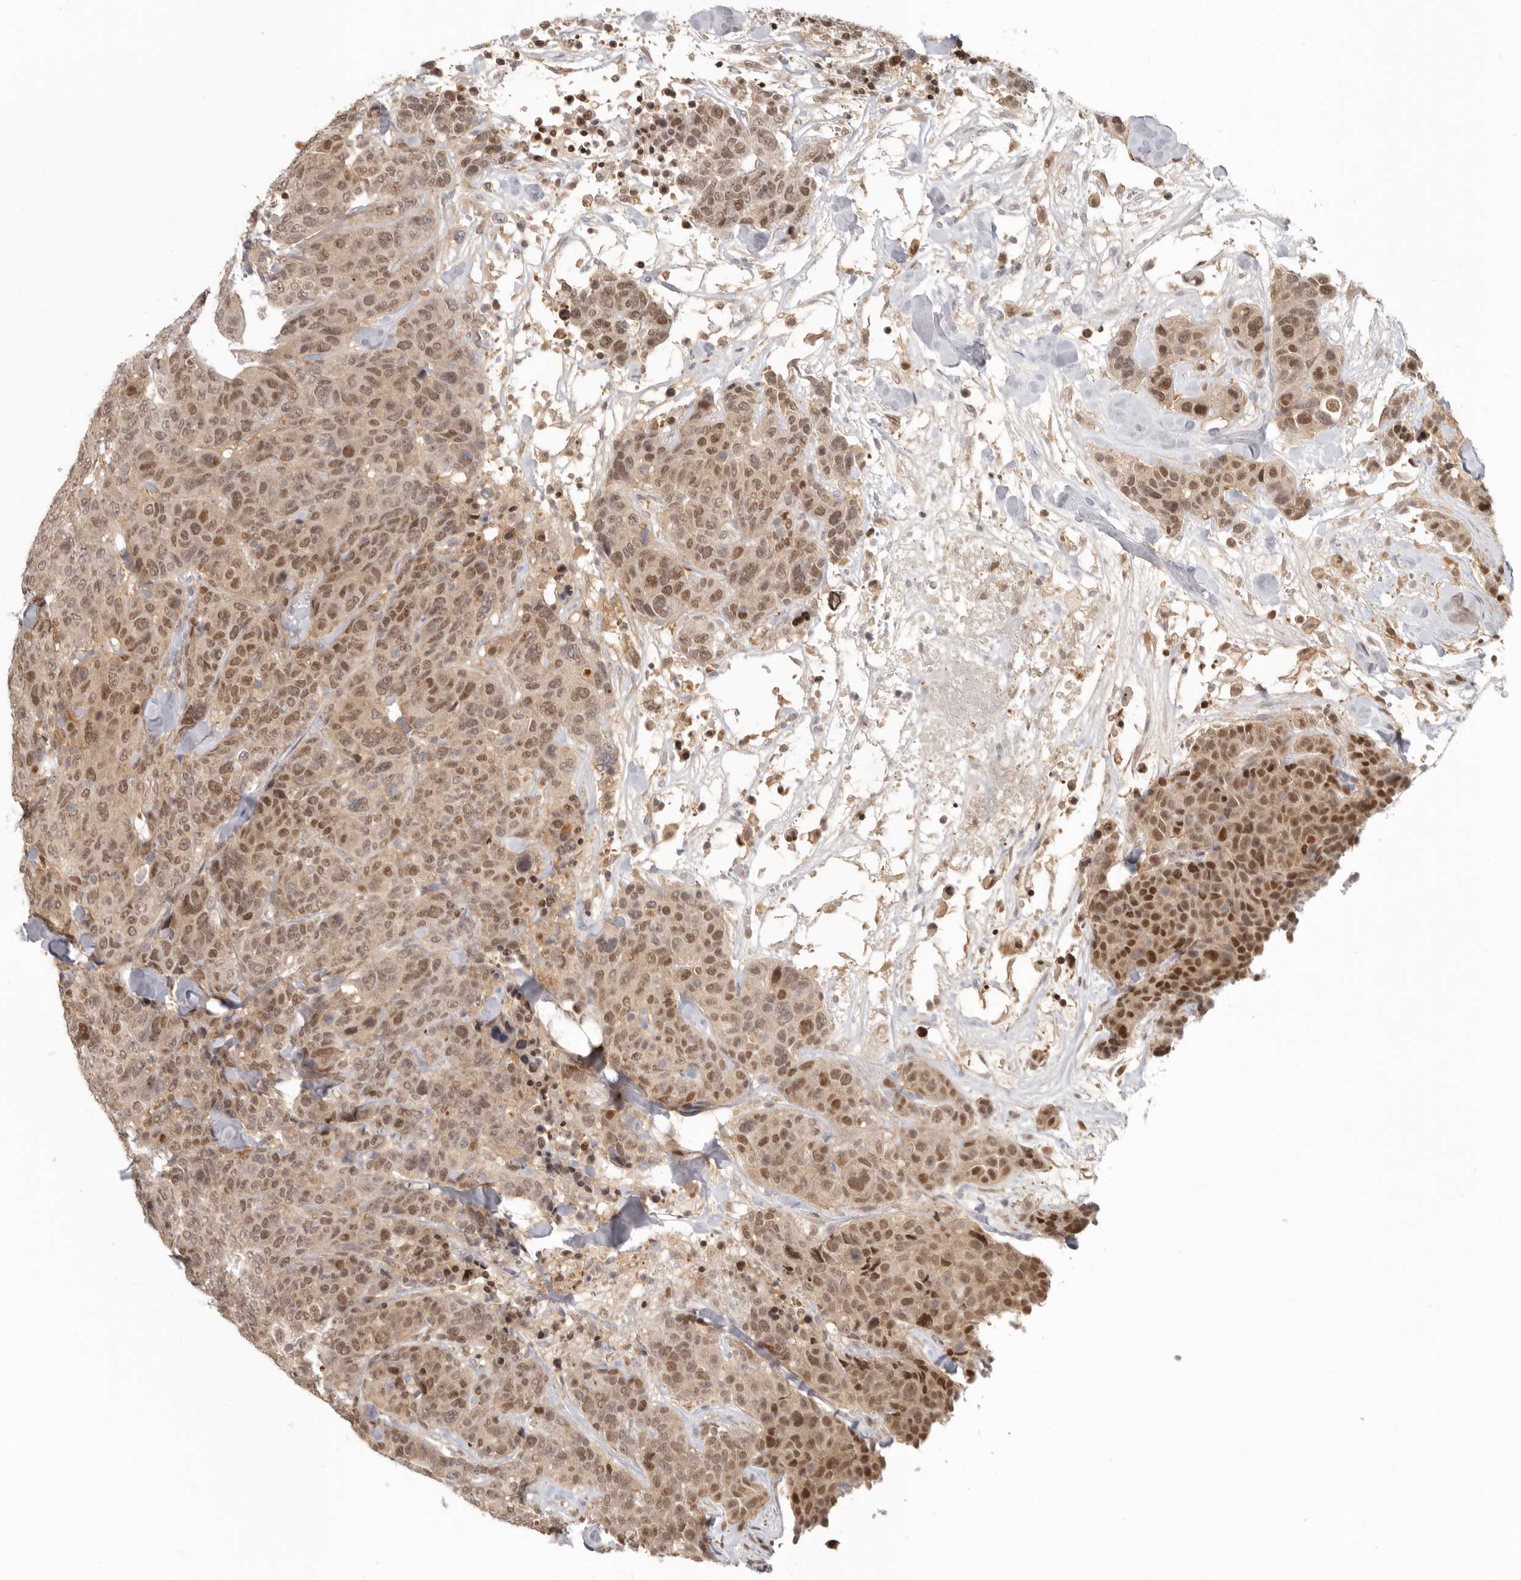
{"staining": {"intensity": "moderate", "quantity": ">75%", "location": "cytoplasmic/membranous,nuclear"}, "tissue": "breast cancer", "cell_type": "Tumor cells", "image_type": "cancer", "snomed": [{"axis": "morphology", "description": "Duct carcinoma"}, {"axis": "topography", "description": "Breast"}], "caption": "Breast cancer tissue demonstrates moderate cytoplasmic/membranous and nuclear staining in approximately >75% of tumor cells", "gene": "PSMA5", "patient": {"sex": "female", "age": 37}}